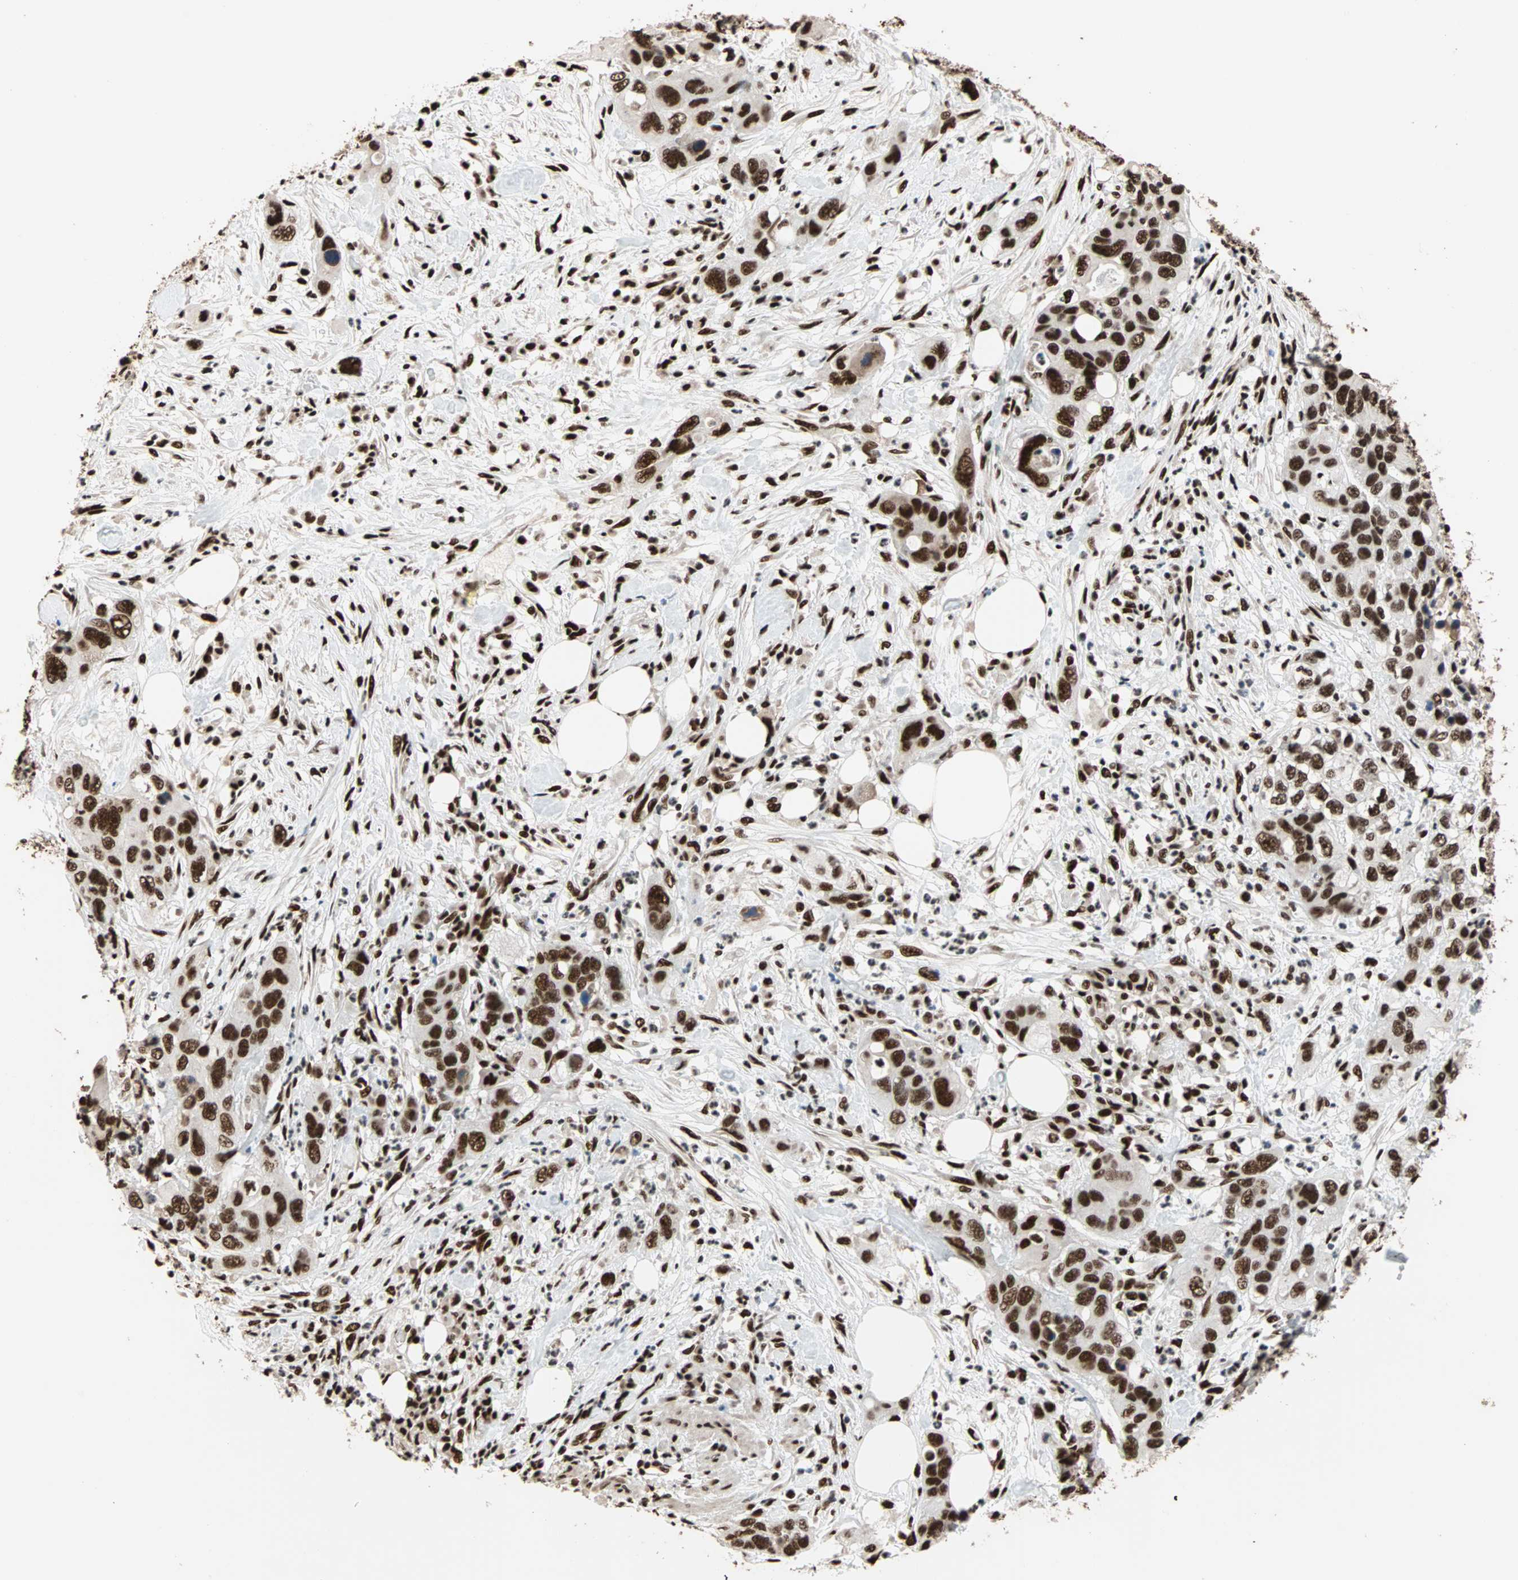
{"staining": {"intensity": "strong", "quantity": ">75%", "location": "nuclear"}, "tissue": "pancreatic cancer", "cell_type": "Tumor cells", "image_type": "cancer", "snomed": [{"axis": "morphology", "description": "Adenocarcinoma, NOS"}, {"axis": "topography", "description": "Pancreas"}], "caption": "Human adenocarcinoma (pancreatic) stained with a protein marker displays strong staining in tumor cells.", "gene": "ILF2", "patient": {"sex": "female", "age": 71}}